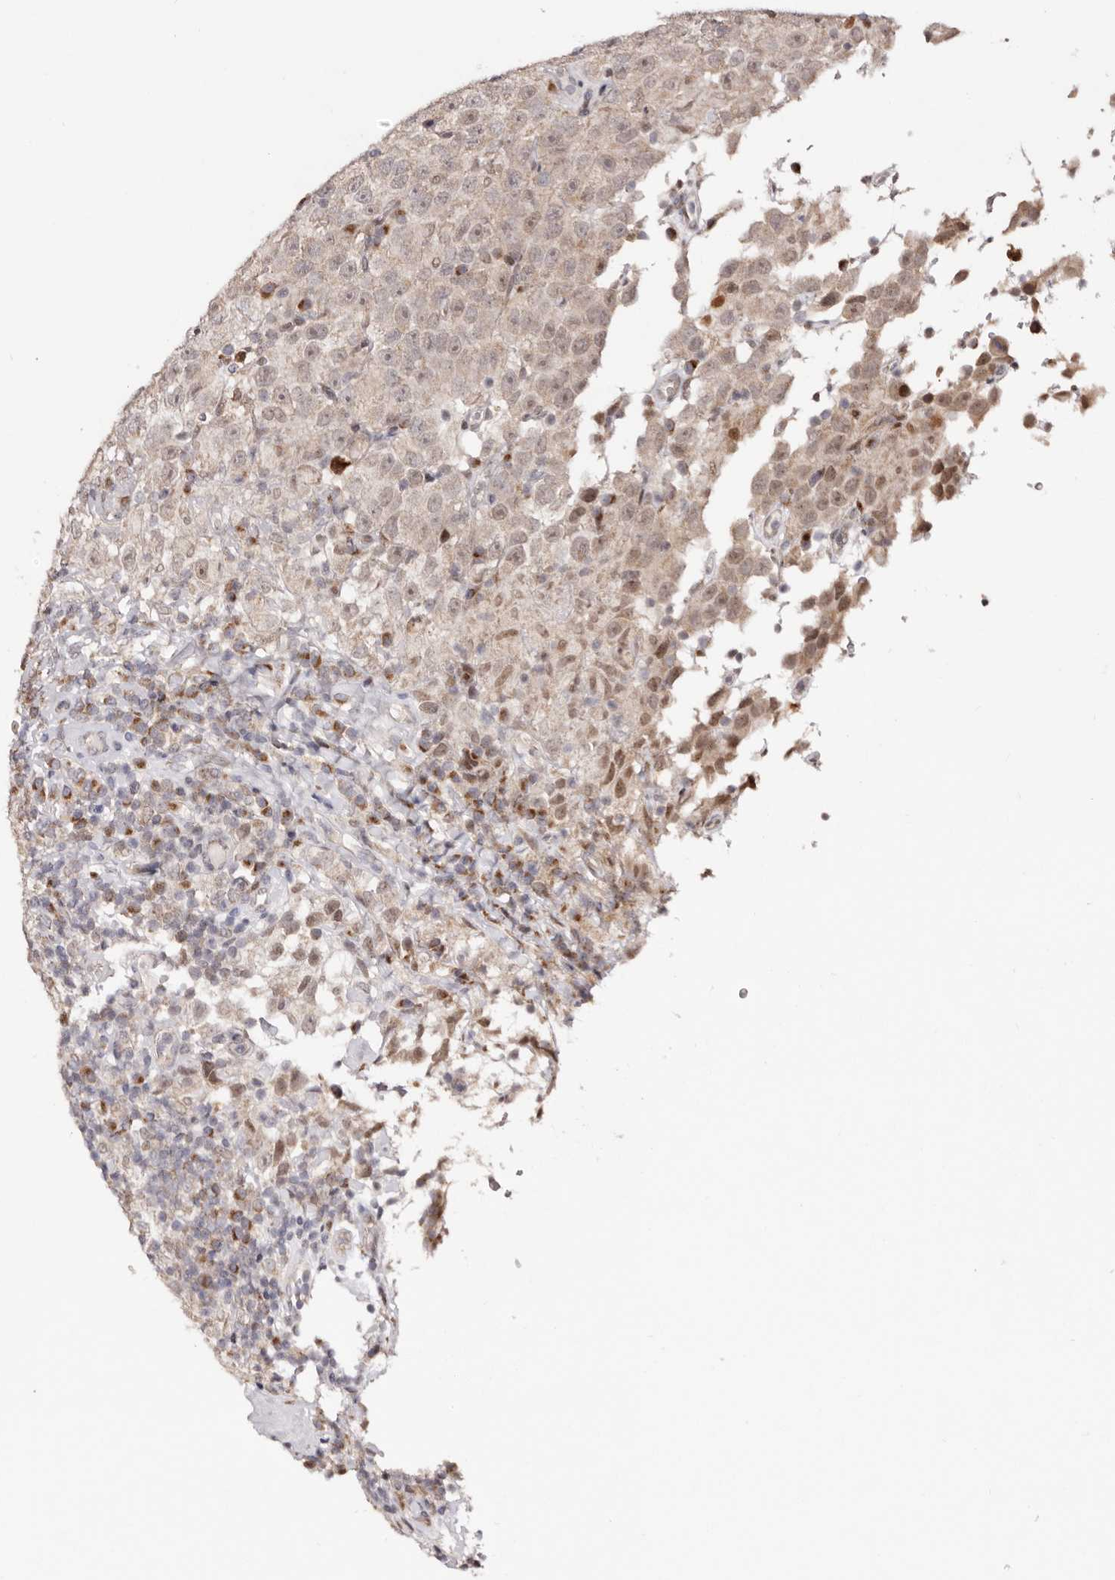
{"staining": {"intensity": "weak", "quantity": "<25%", "location": "nuclear"}, "tissue": "testis cancer", "cell_type": "Tumor cells", "image_type": "cancer", "snomed": [{"axis": "morphology", "description": "Seminoma, NOS"}, {"axis": "topography", "description": "Testis"}], "caption": "Immunohistochemistry (IHC) of human testis seminoma reveals no staining in tumor cells.", "gene": "EGR3", "patient": {"sex": "male", "age": 41}}